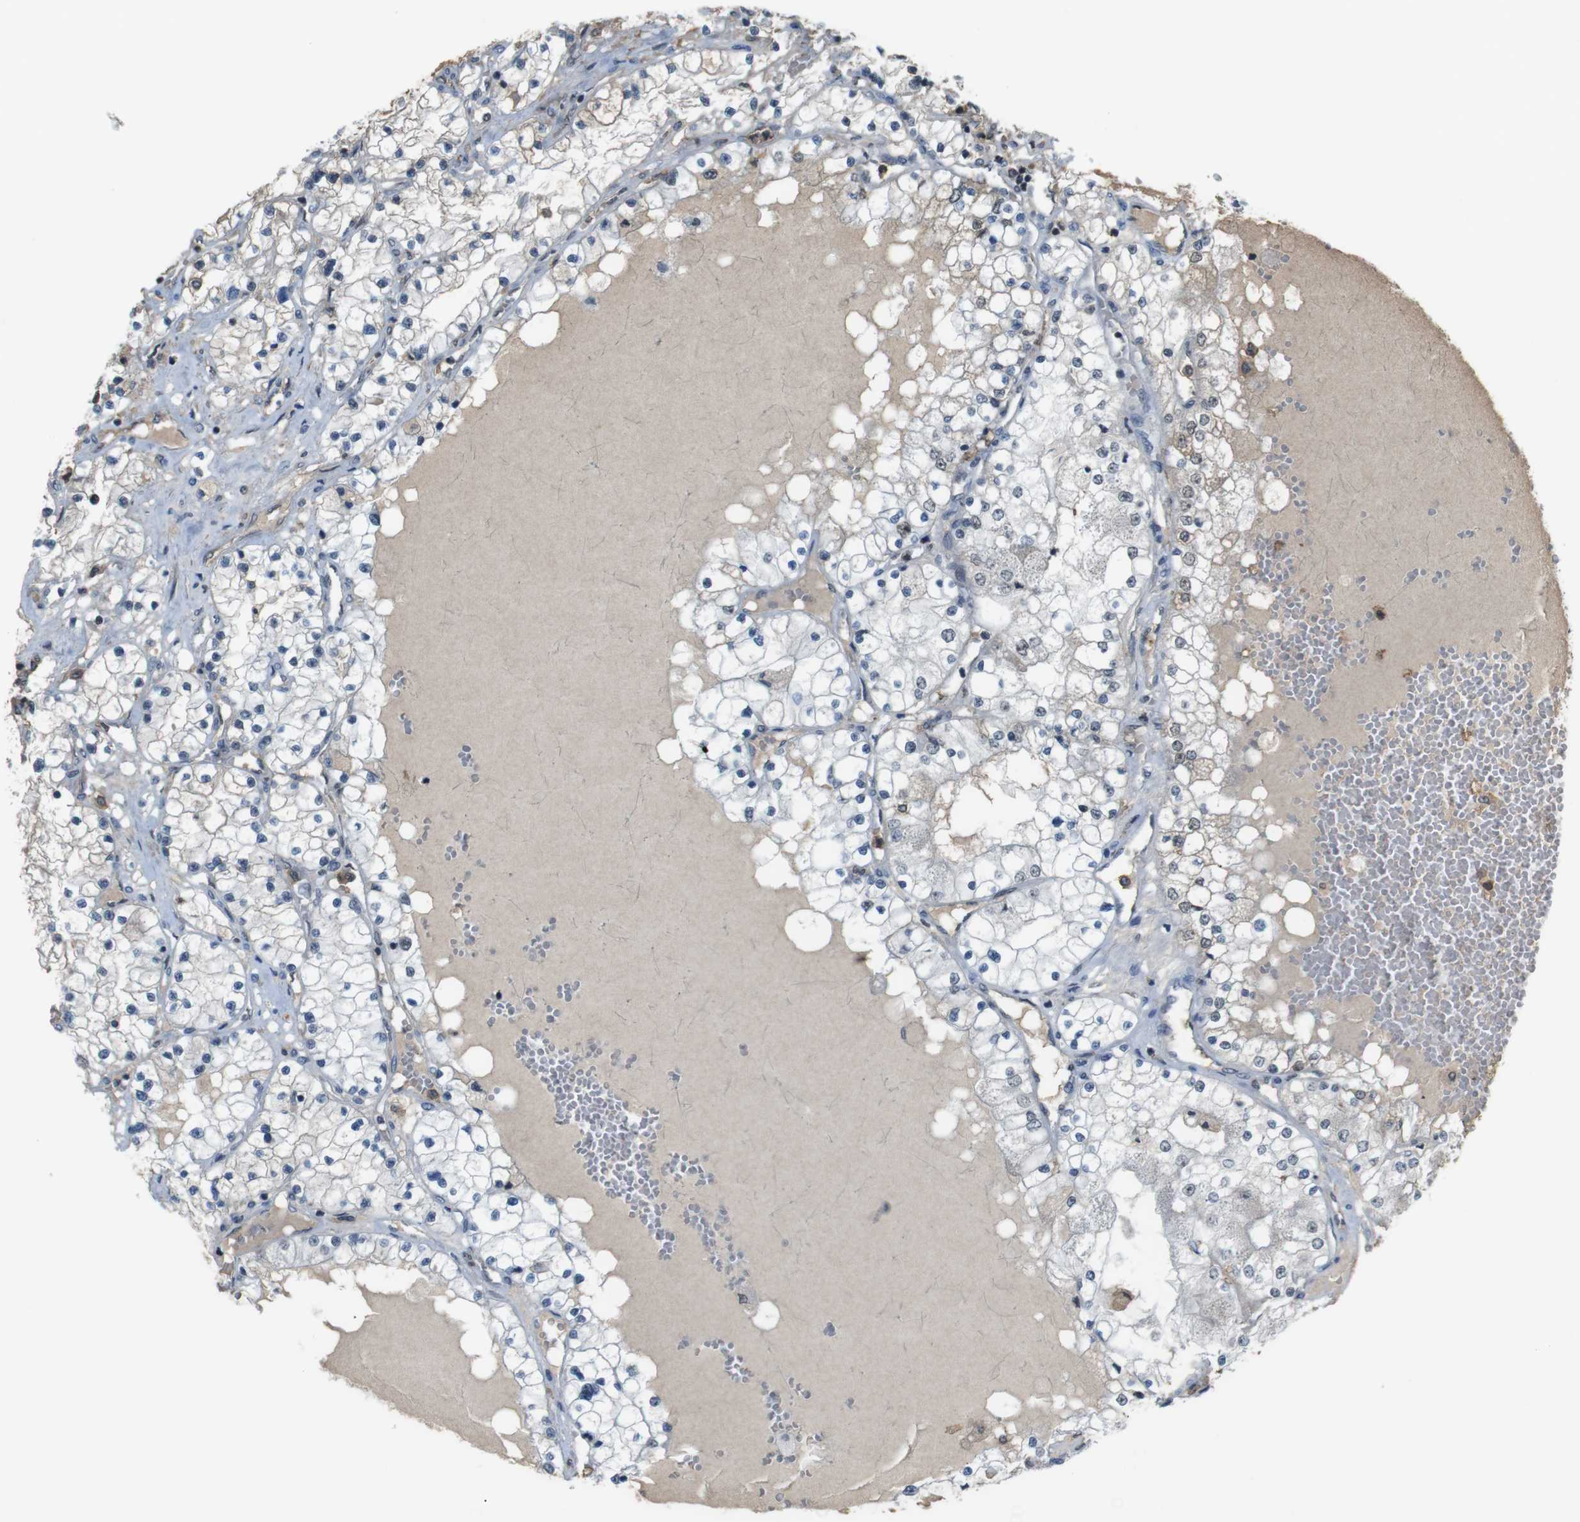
{"staining": {"intensity": "negative", "quantity": "none", "location": "none"}, "tissue": "renal cancer", "cell_type": "Tumor cells", "image_type": "cancer", "snomed": [{"axis": "morphology", "description": "Adenocarcinoma, NOS"}, {"axis": "topography", "description": "Kidney"}], "caption": "IHC histopathology image of human renal adenocarcinoma stained for a protein (brown), which displays no staining in tumor cells.", "gene": "SUB1", "patient": {"sex": "male", "age": 68}}